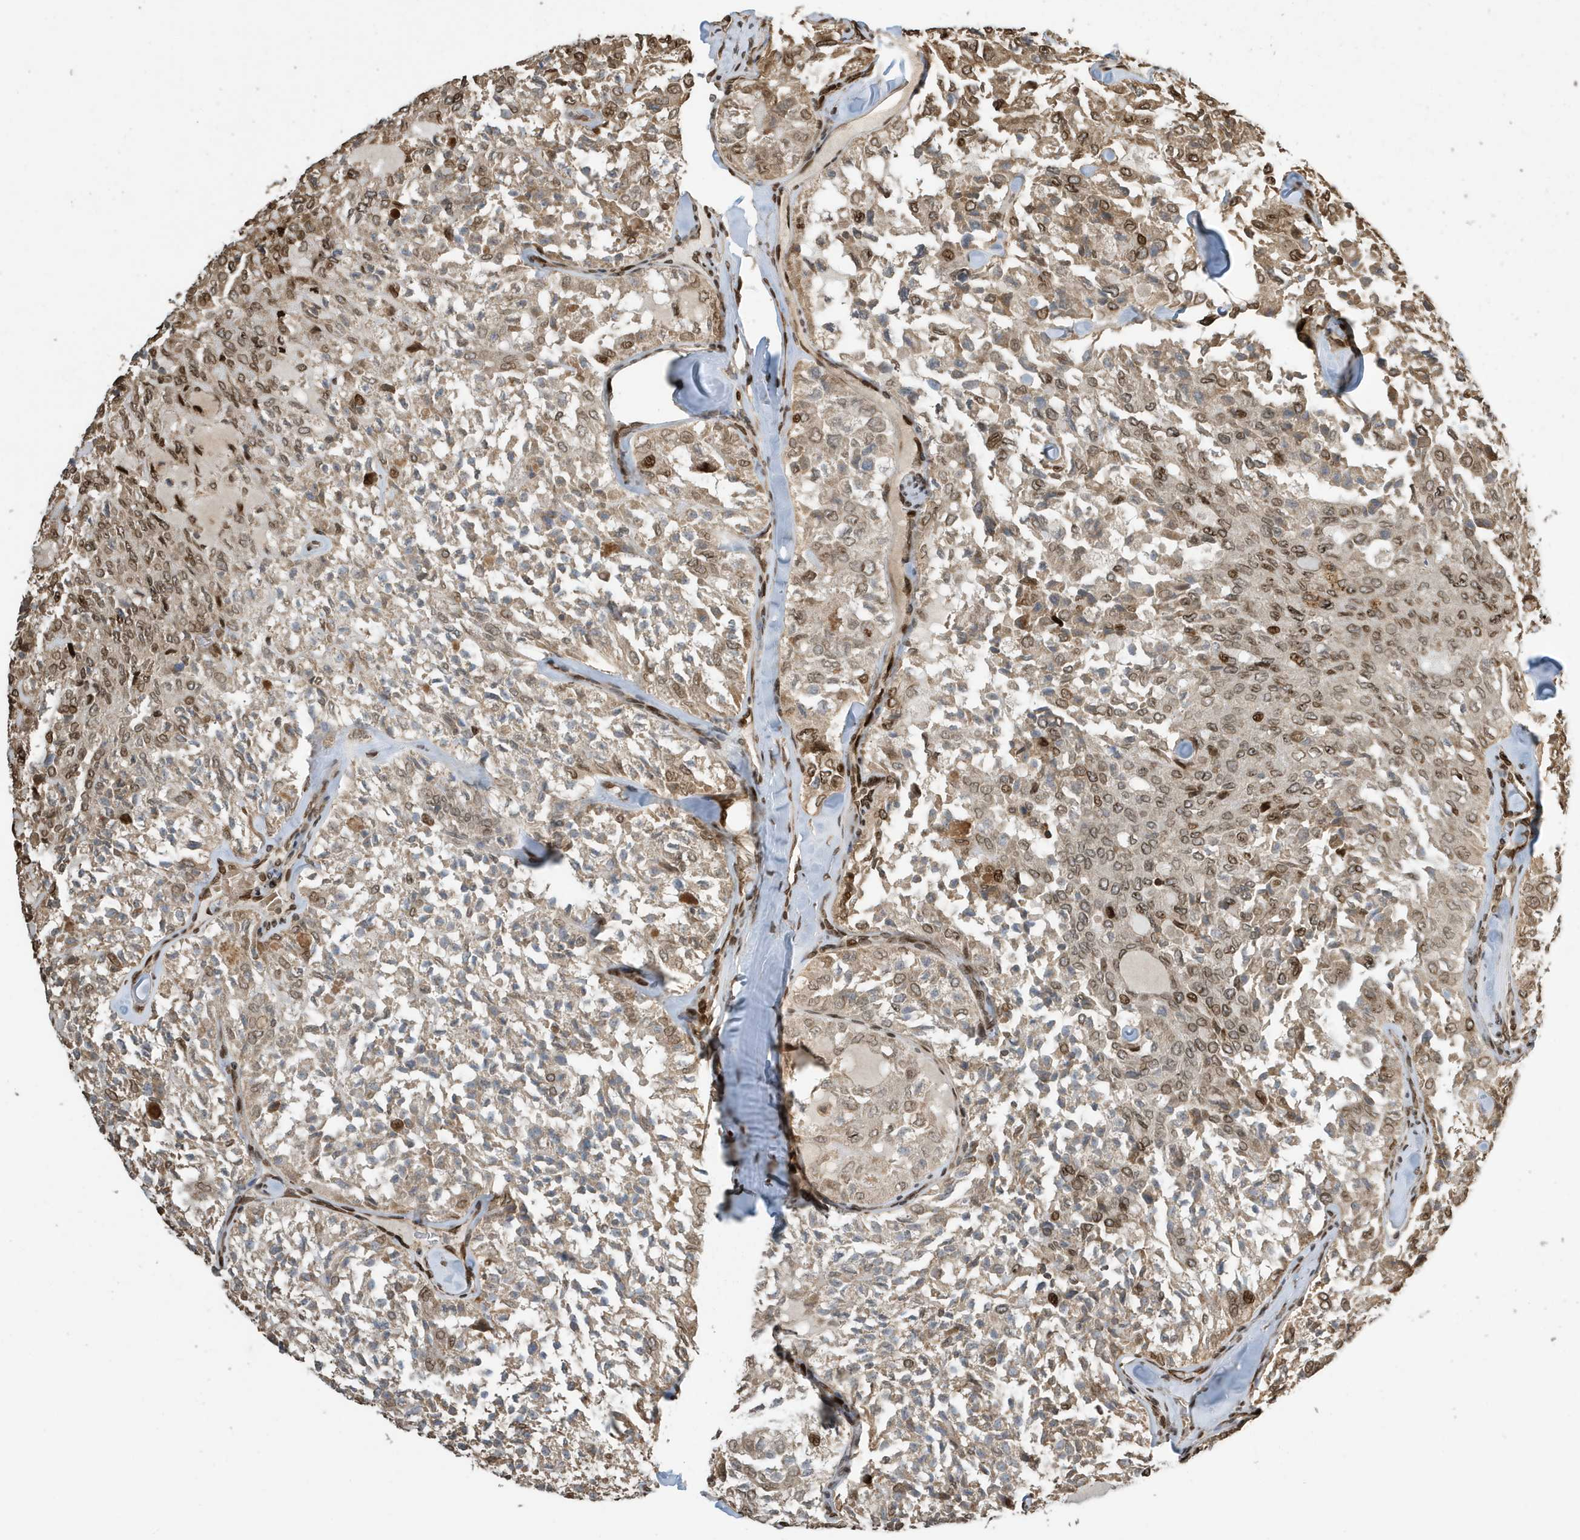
{"staining": {"intensity": "moderate", "quantity": "25%-75%", "location": "cytoplasmic/membranous,nuclear"}, "tissue": "thyroid cancer", "cell_type": "Tumor cells", "image_type": "cancer", "snomed": [{"axis": "morphology", "description": "Follicular adenoma carcinoma, NOS"}, {"axis": "topography", "description": "Thyroid gland"}], "caption": "A high-resolution micrograph shows immunohistochemistry staining of follicular adenoma carcinoma (thyroid), which demonstrates moderate cytoplasmic/membranous and nuclear expression in about 25%-75% of tumor cells.", "gene": "DUSP18", "patient": {"sex": "male", "age": 75}}